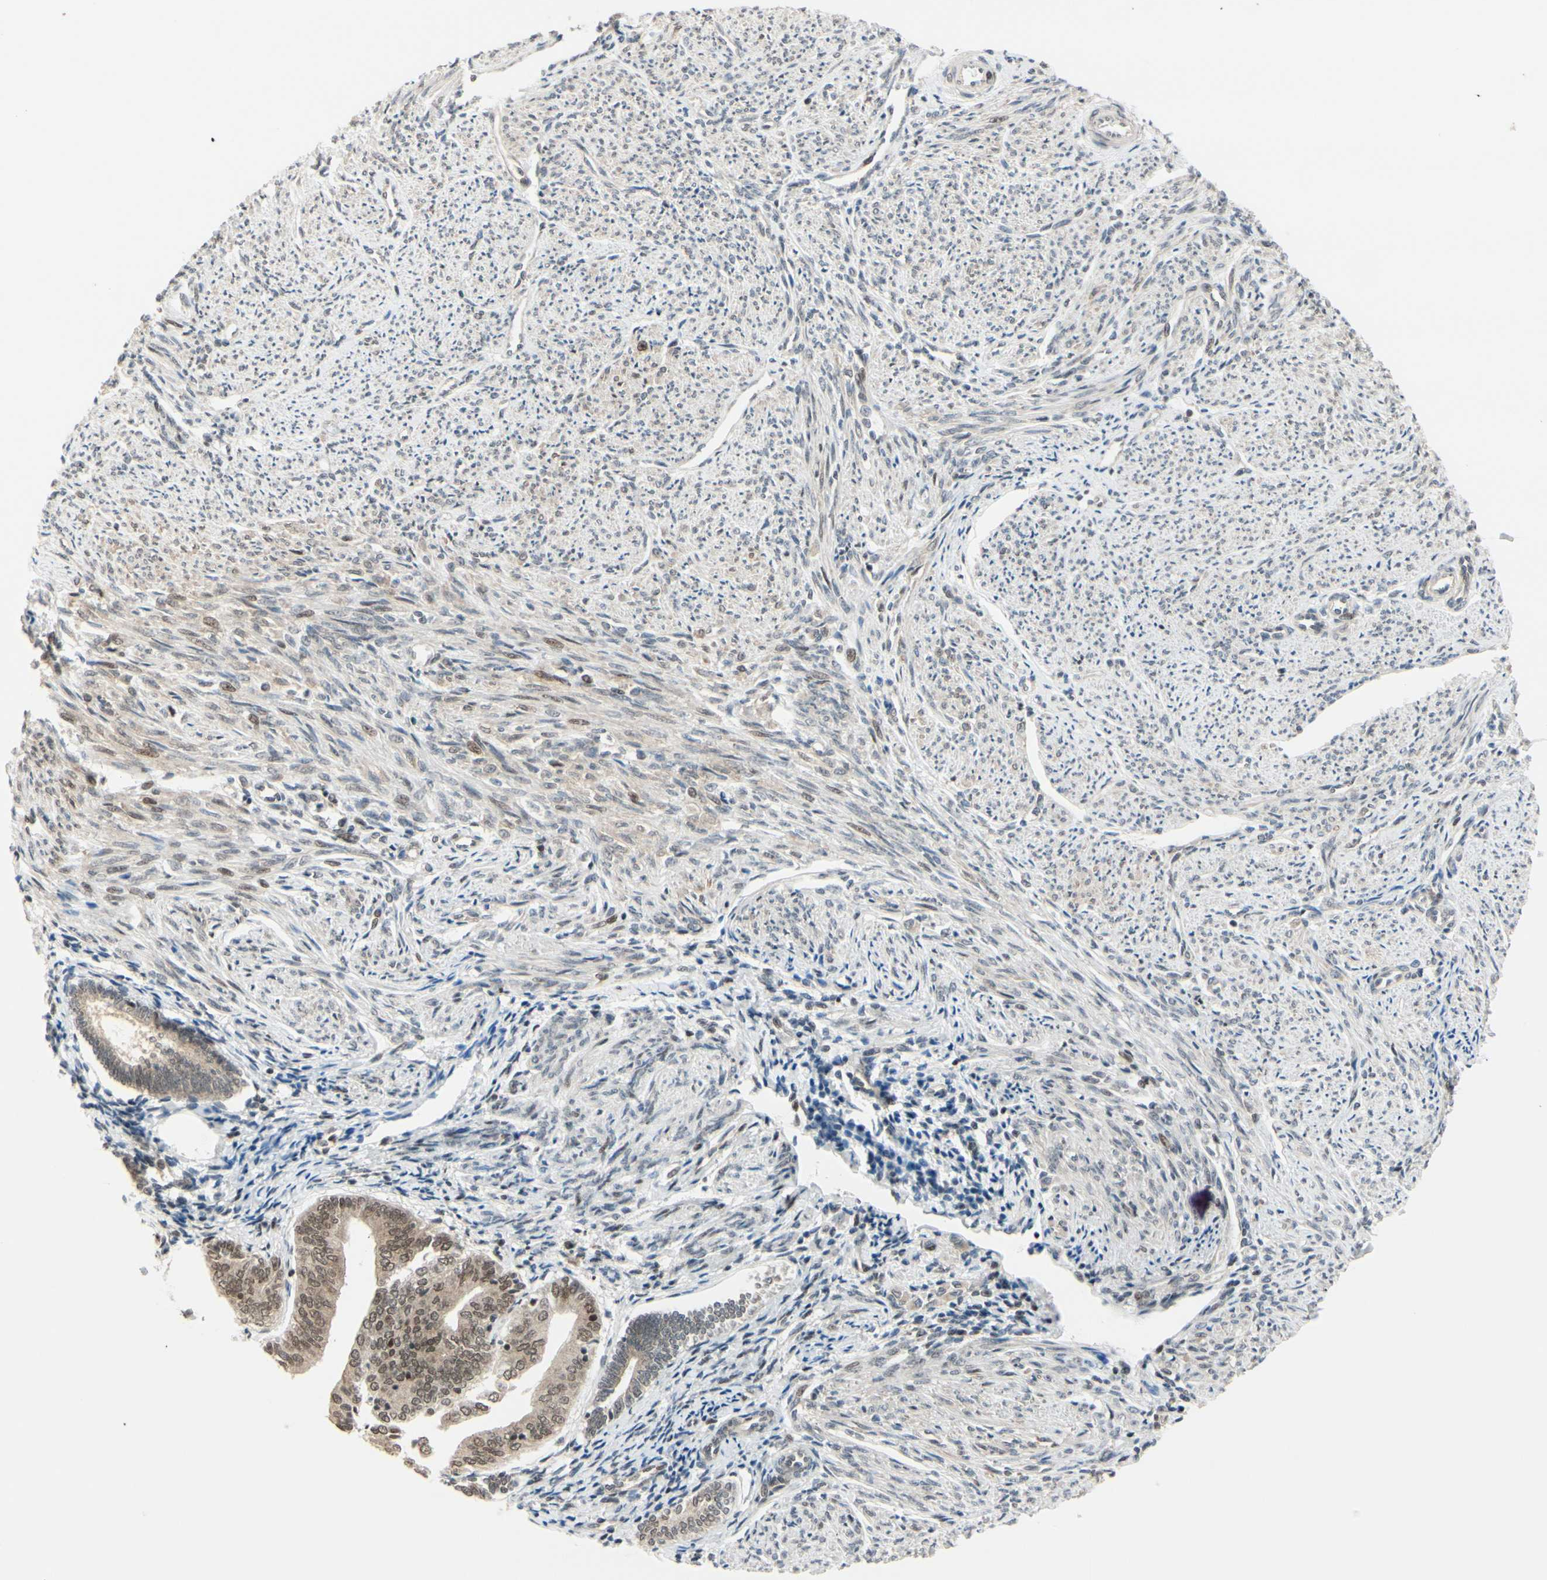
{"staining": {"intensity": "moderate", "quantity": ">75%", "location": "cytoplasmic/membranous,nuclear"}, "tissue": "smooth muscle", "cell_type": "Smooth muscle cells", "image_type": "normal", "snomed": [{"axis": "morphology", "description": "Normal tissue, NOS"}, {"axis": "topography", "description": "Smooth muscle"}], "caption": "This photomicrograph reveals IHC staining of normal human smooth muscle, with medium moderate cytoplasmic/membranous,nuclear staining in approximately >75% of smooth muscle cells.", "gene": "BRMS1", "patient": {"sex": "female", "age": 65}}